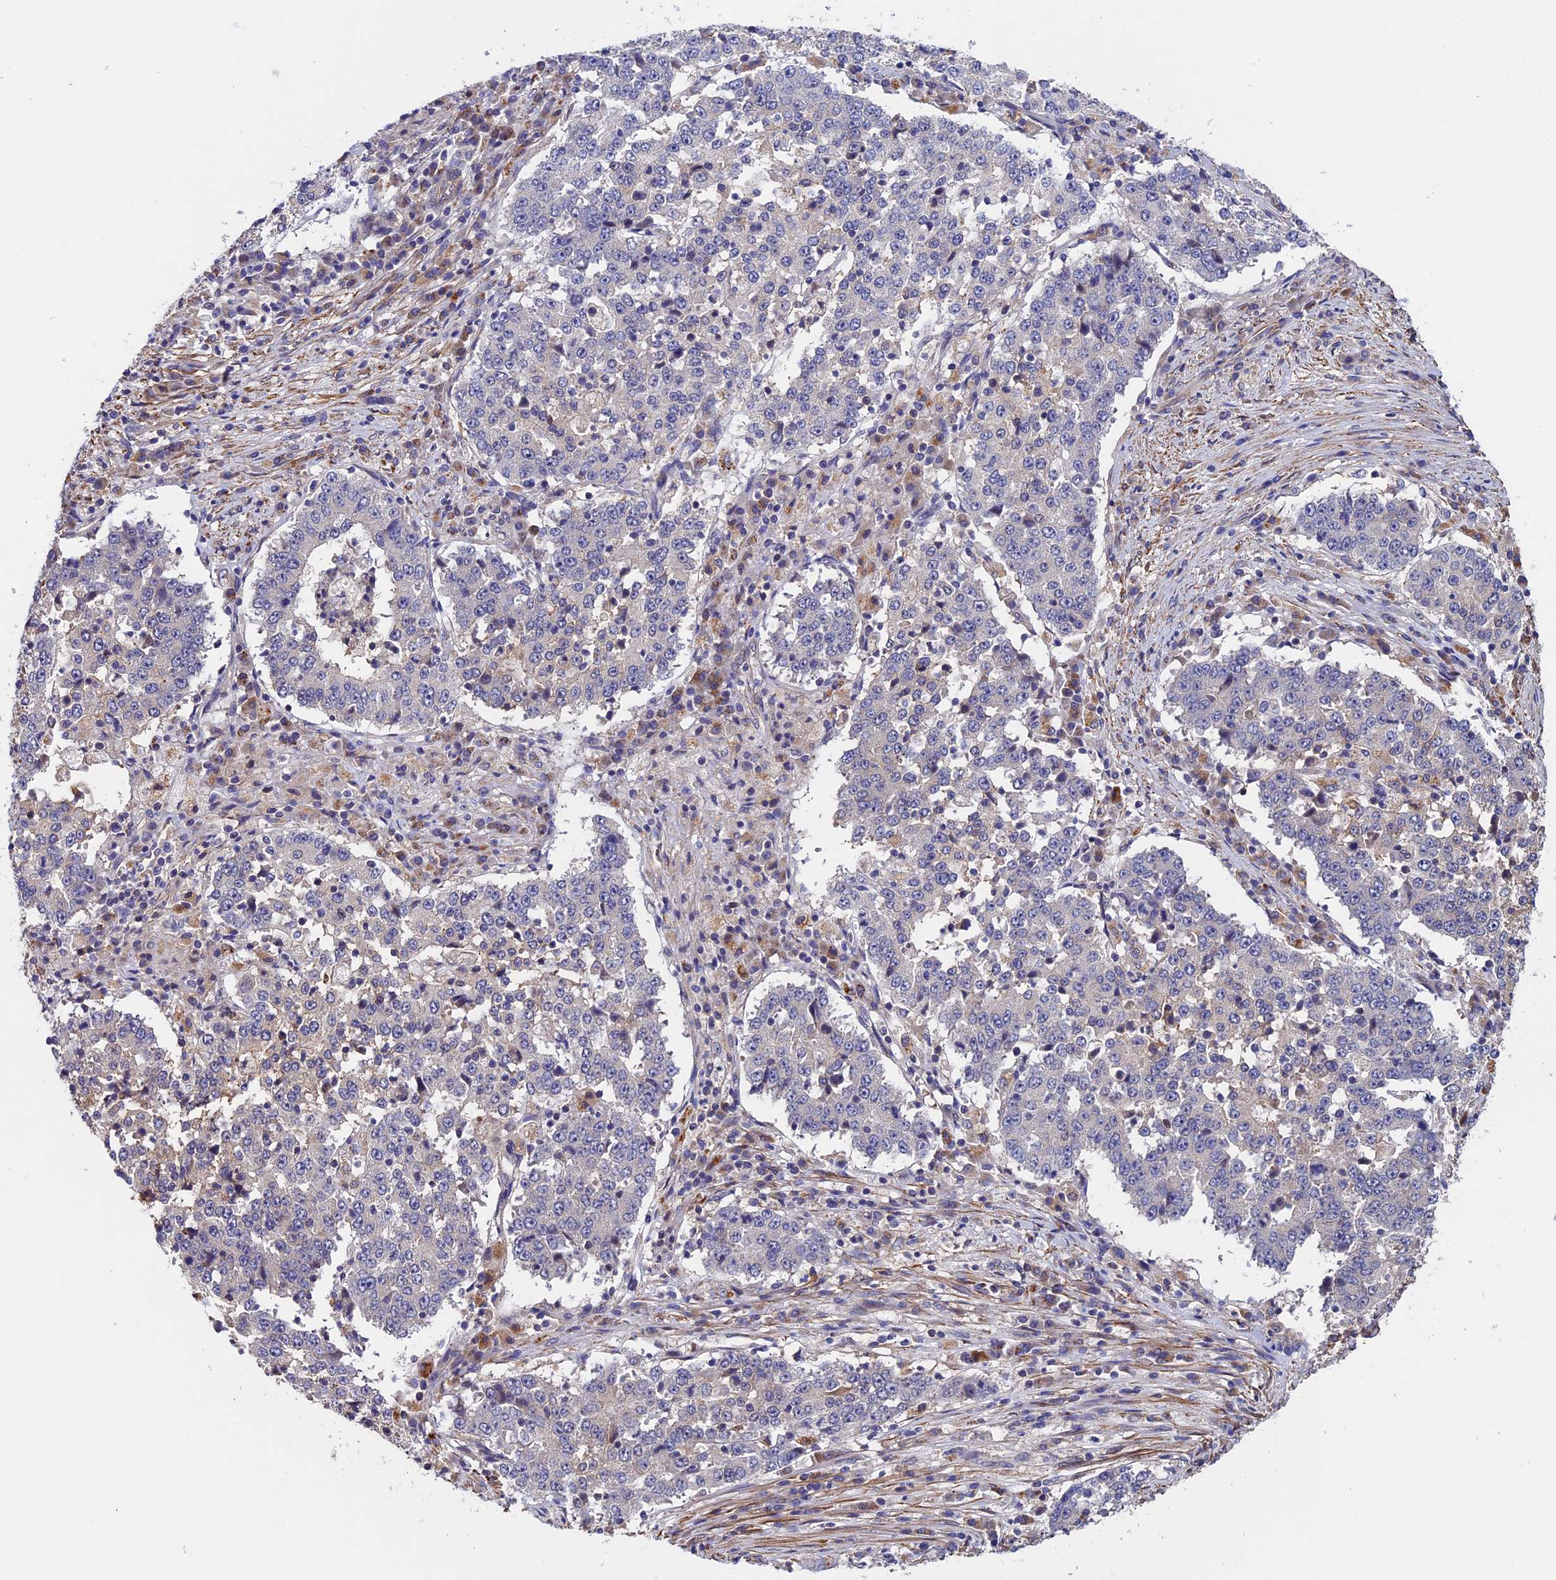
{"staining": {"intensity": "negative", "quantity": "none", "location": "none"}, "tissue": "stomach cancer", "cell_type": "Tumor cells", "image_type": "cancer", "snomed": [{"axis": "morphology", "description": "Adenocarcinoma, NOS"}, {"axis": "topography", "description": "Stomach"}], "caption": "This photomicrograph is of stomach adenocarcinoma stained with immunohistochemistry (IHC) to label a protein in brown with the nuclei are counter-stained blue. There is no positivity in tumor cells.", "gene": "SLC9A5", "patient": {"sex": "male", "age": 59}}